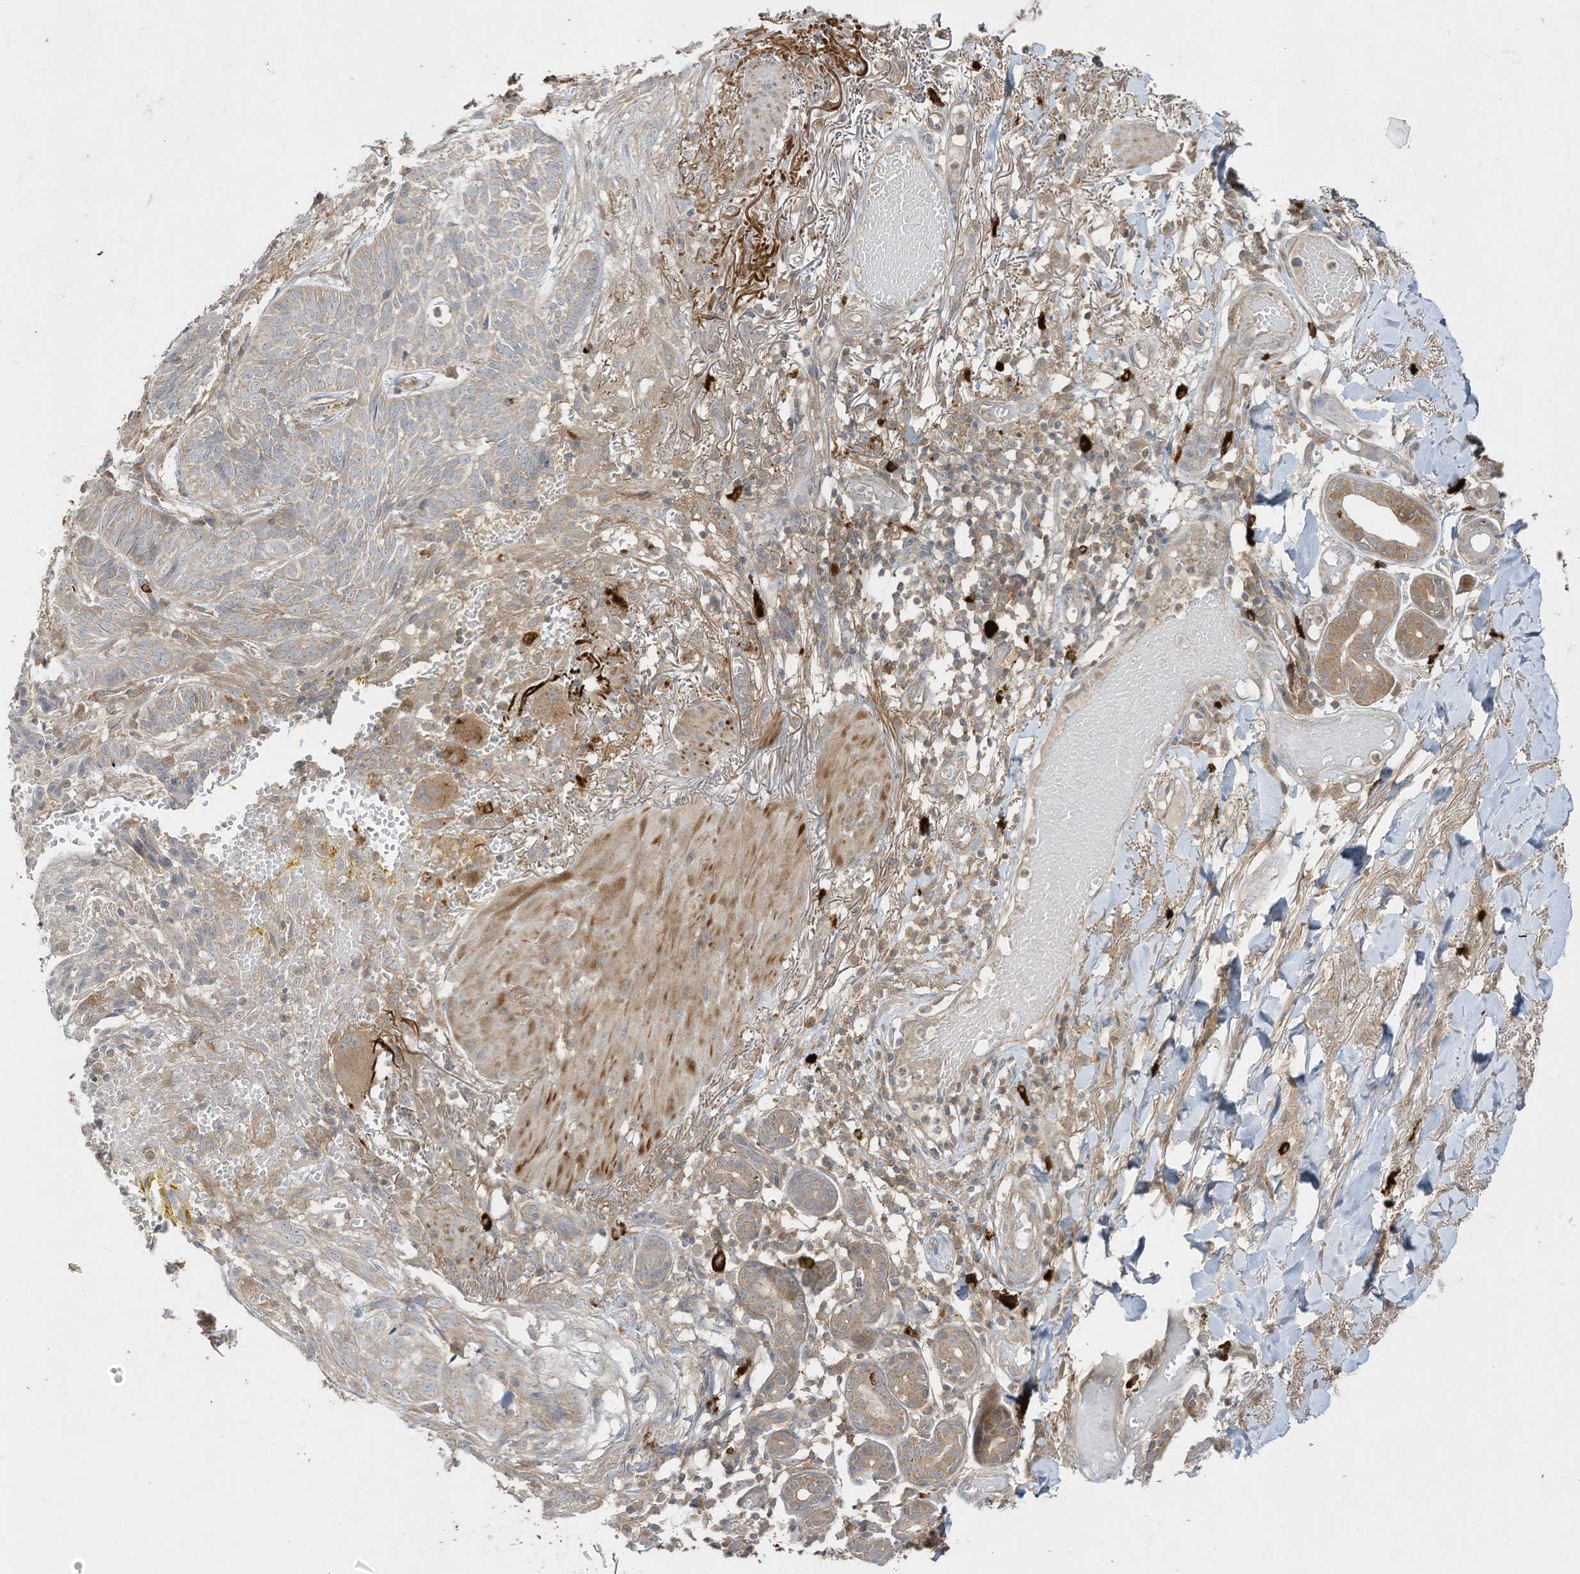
{"staining": {"intensity": "weak", "quantity": "25%-75%", "location": "cytoplasmic/membranous"}, "tissue": "skin cancer", "cell_type": "Tumor cells", "image_type": "cancer", "snomed": [{"axis": "morphology", "description": "Basal cell carcinoma"}, {"axis": "topography", "description": "Skin"}], "caption": "Immunohistochemistry photomicrograph of neoplastic tissue: human skin cancer (basal cell carcinoma) stained using immunohistochemistry shows low levels of weak protein expression localized specifically in the cytoplasmic/membranous of tumor cells, appearing as a cytoplasmic/membranous brown color.", "gene": "LDAH", "patient": {"sex": "male", "age": 85}}